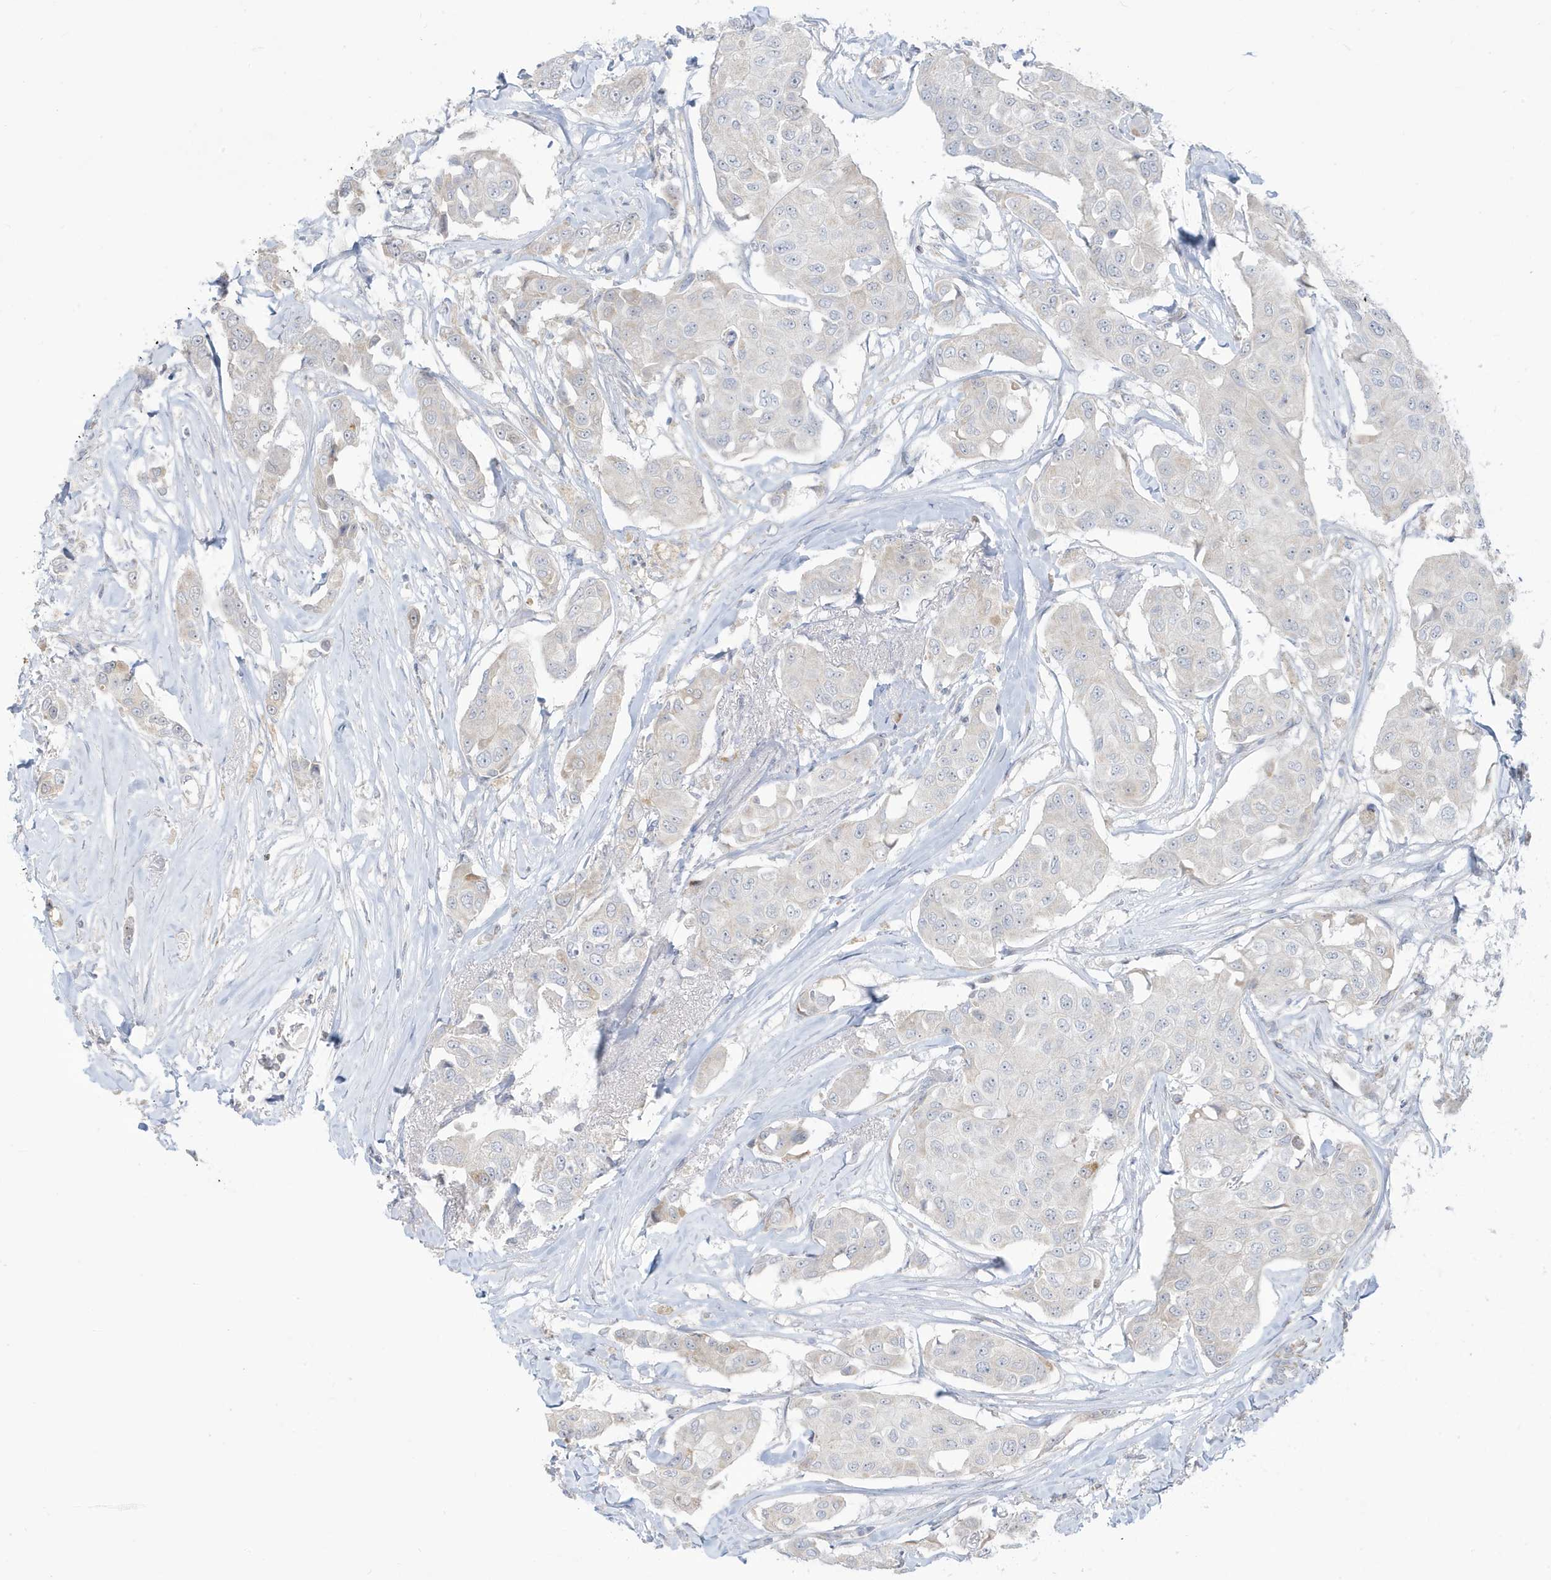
{"staining": {"intensity": "negative", "quantity": "none", "location": "none"}, "tissue": "breast cancer", "cell_type": "Tumor cells", "image_type": "cancer", "snomed": [{"axis": "morphology", "description": "Duct carcinoma"}, {"axis": "topography", "description": "Breast"}], "caption": "A photomicrograph of human breast infiltrating ductal carcinoma is negative for staining in tumor cells.", "gene": "IFT57", "patient": {"sex": "female", "age": 80}}